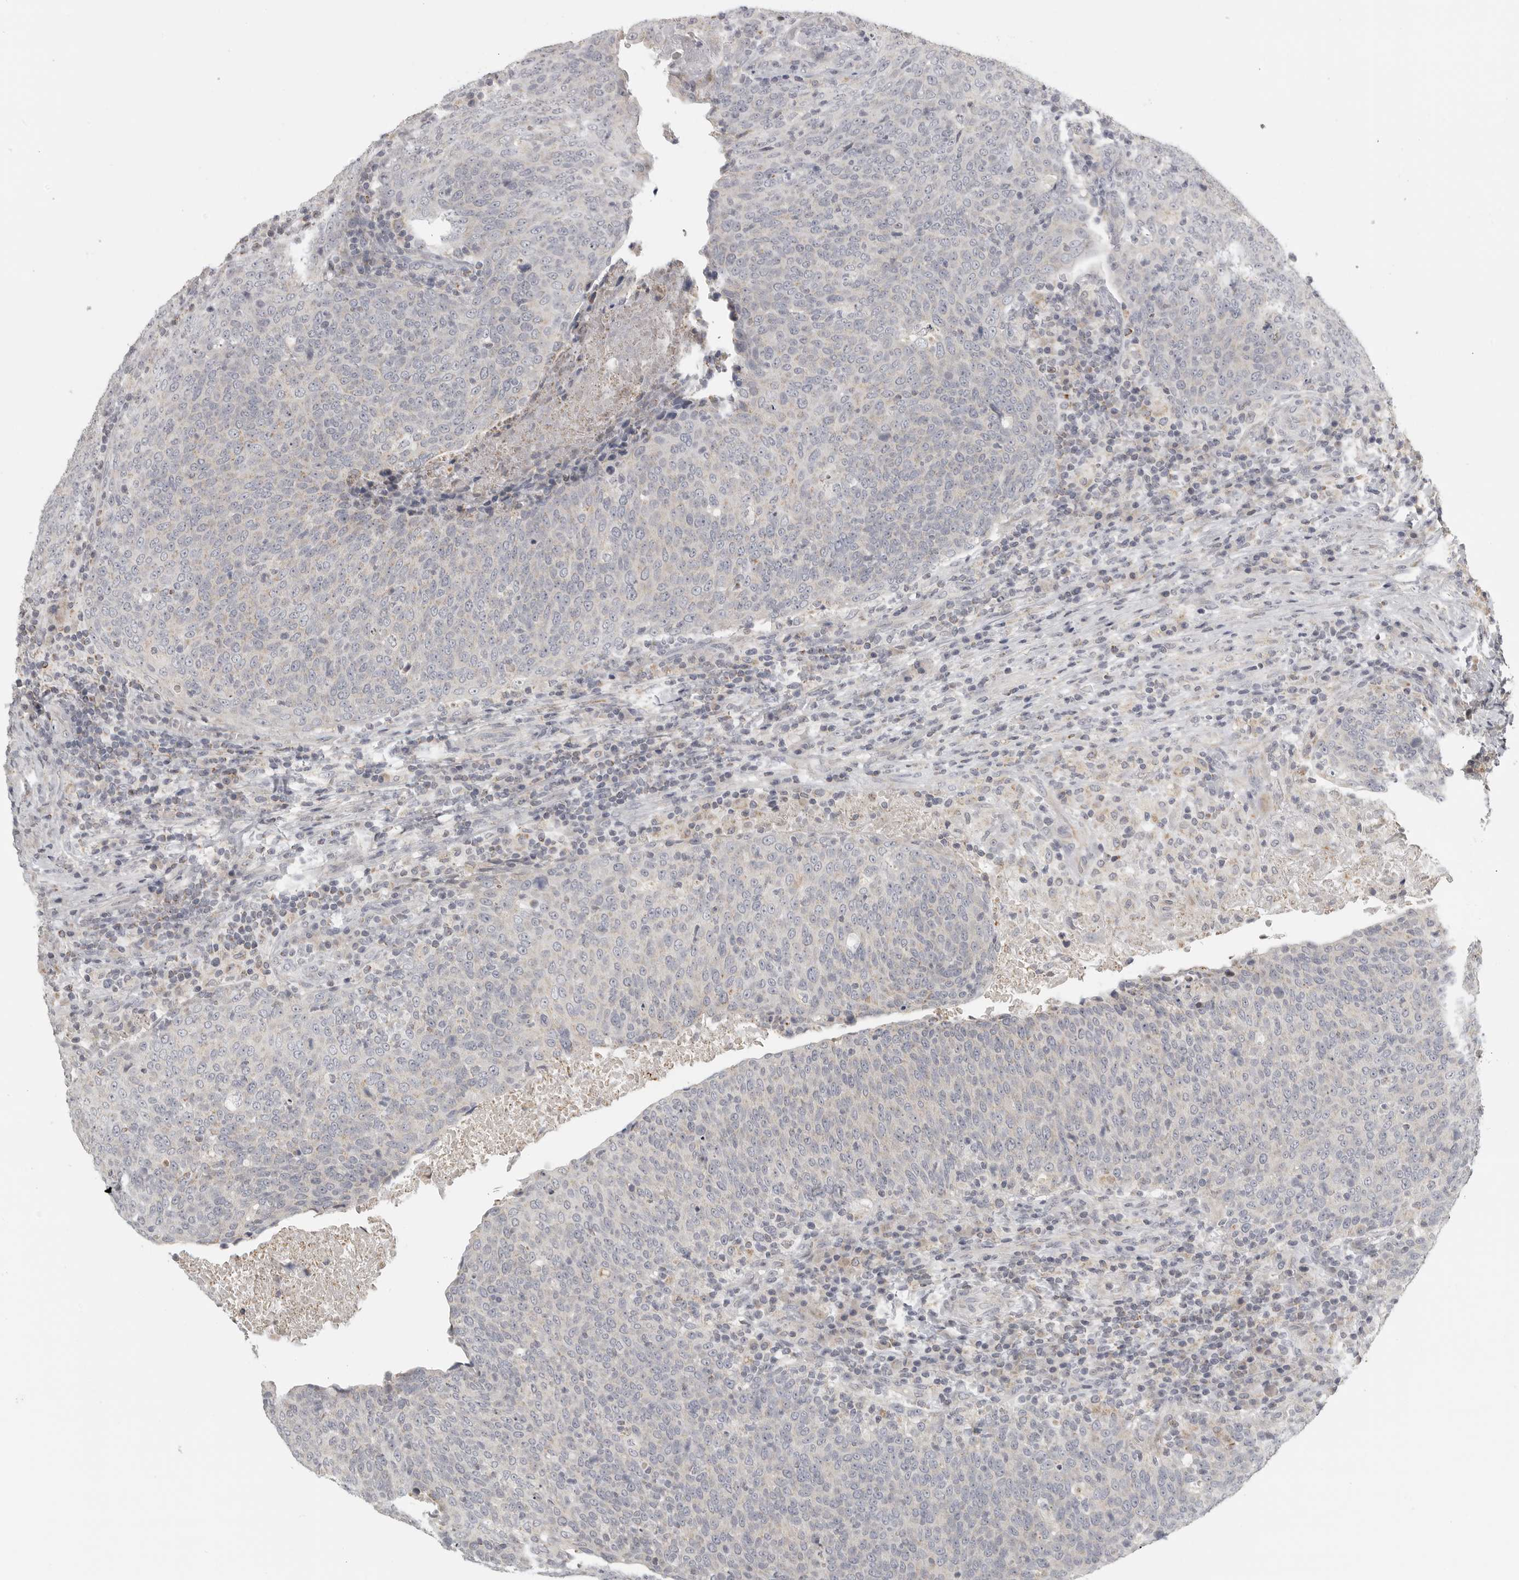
{"staining": {"intensity": "negative", "quantity": "none", "location": "none"}, "tissue": "head and neck cancer", "cell_type": "Tumor cells", "image_type": "cancer", "snomed": [{"axis": "morphology", "description": "Squamous cell carcinoma, NOS"}, {"axis": "morphology", "description": "Squamous cell carcinoma, metastatic, NOS"}, {"axis": "topography", "description": "Lymph node"}, {"axis": "topography", "description": "Head-Neck"}], "caption": "DAB (3,3'-diaminobenzidine) immunohistochemical staining of human head and neck cancer demonstrates no significant positivity in tumor cells. (Brightfield microscopy of DAB (3,3'-diaminobenzidine) IHC at high magnification).", "gene": "RXFP3", "patient": {"sex": "male", "age": 62}}